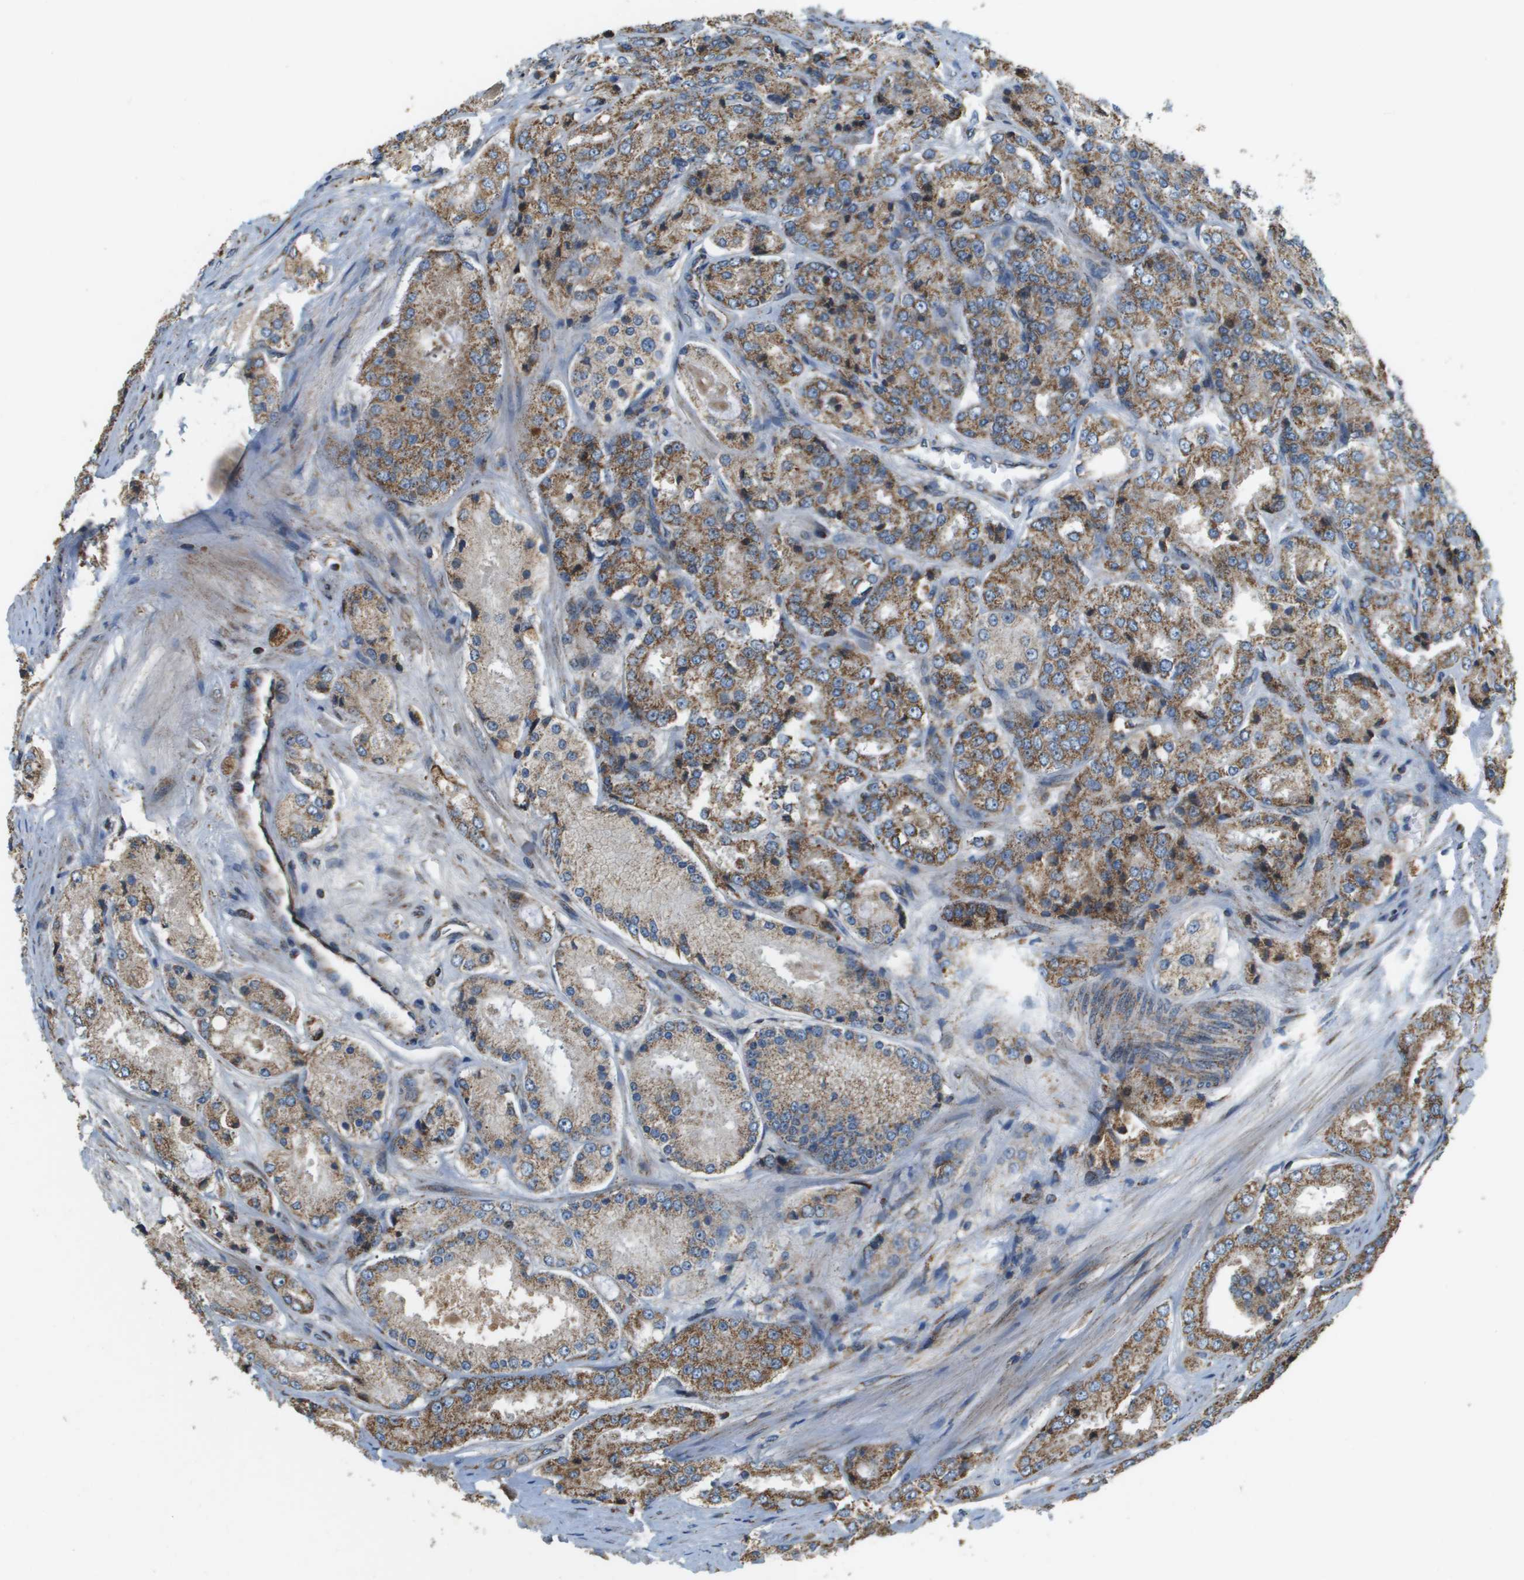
{"staining": {"intensity": "moderate", "quantity": ">75%", "location": "cytoplasmic/membranous"}, "tissue": "prostate cancer", "cell_type": "Tumor cells", "image_type": "cancer", "snomed": [{"axis": "morphology", "description": "Adenocarcinoma, High grade"}, {"axis": "topography", "description": "Prostate"}], "caption": "Human prostate high-grade adenocarcinoma stained with a brown dye displays moderate cytoplasmic/membranous positive staining in about >75% of tumor cells.", "gene": "NRK", "patient": {"sex": "male", "age": 65}}